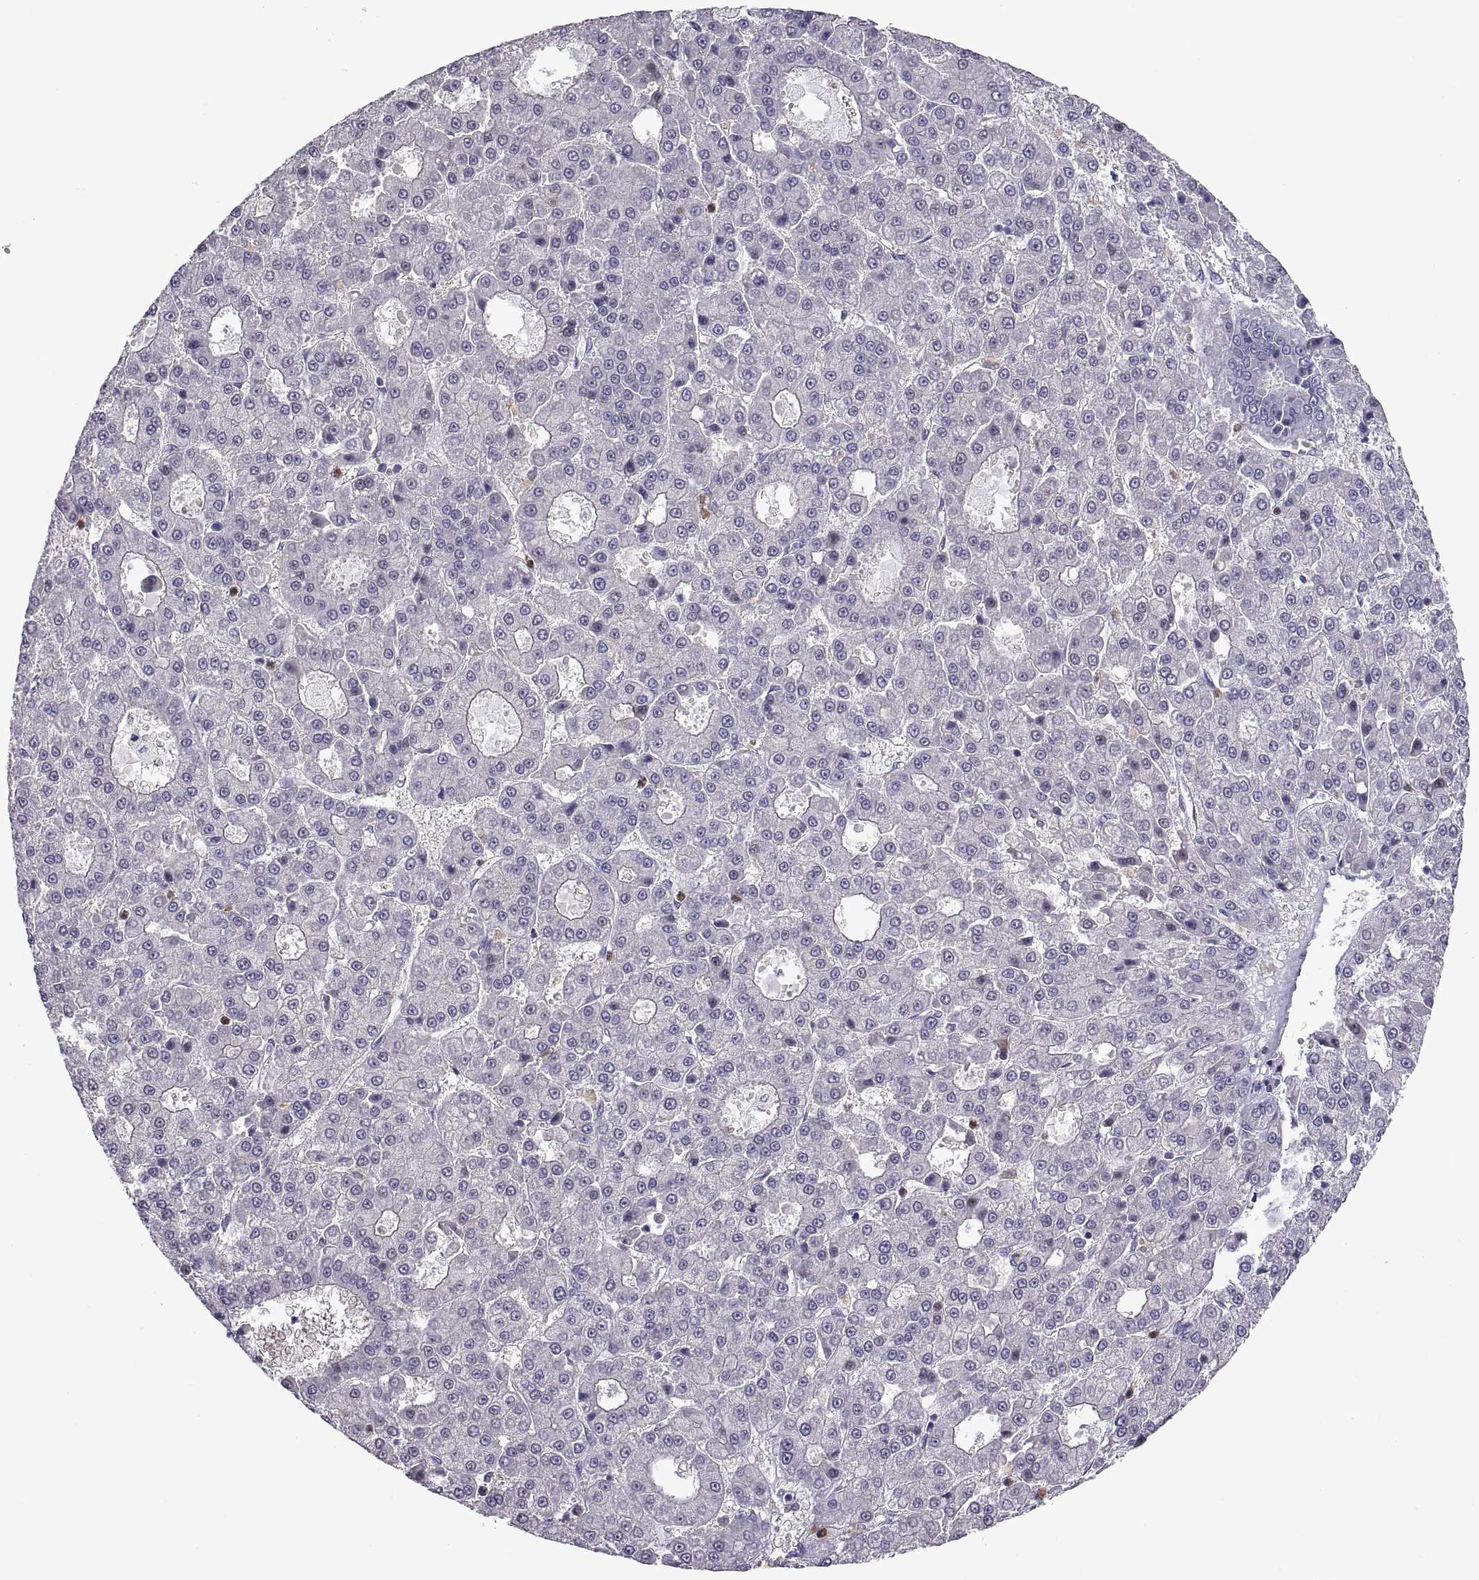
{"staining": {"intensity": "negative", "quantity": "none", "location": "none"}, "tissue": "liver cancer", "cell_type": "Tumor cells", "image_type": "cancer", "snomed": [{"axis": "morphology", "description": "Carcinoma, Hepatocellular, NOS"}, {"axis": "topography", "description": "Liver"}], "caption": "This micrograph is of liver hepatocellular carcinoma stained with immunohistochemistry (IHC) to label a protein in brown with the nuclei are counter-stained blue. There is no positivity in tumor cells.", "gene": "DOK3", "patient": {"sex": "male", "age": 70}}